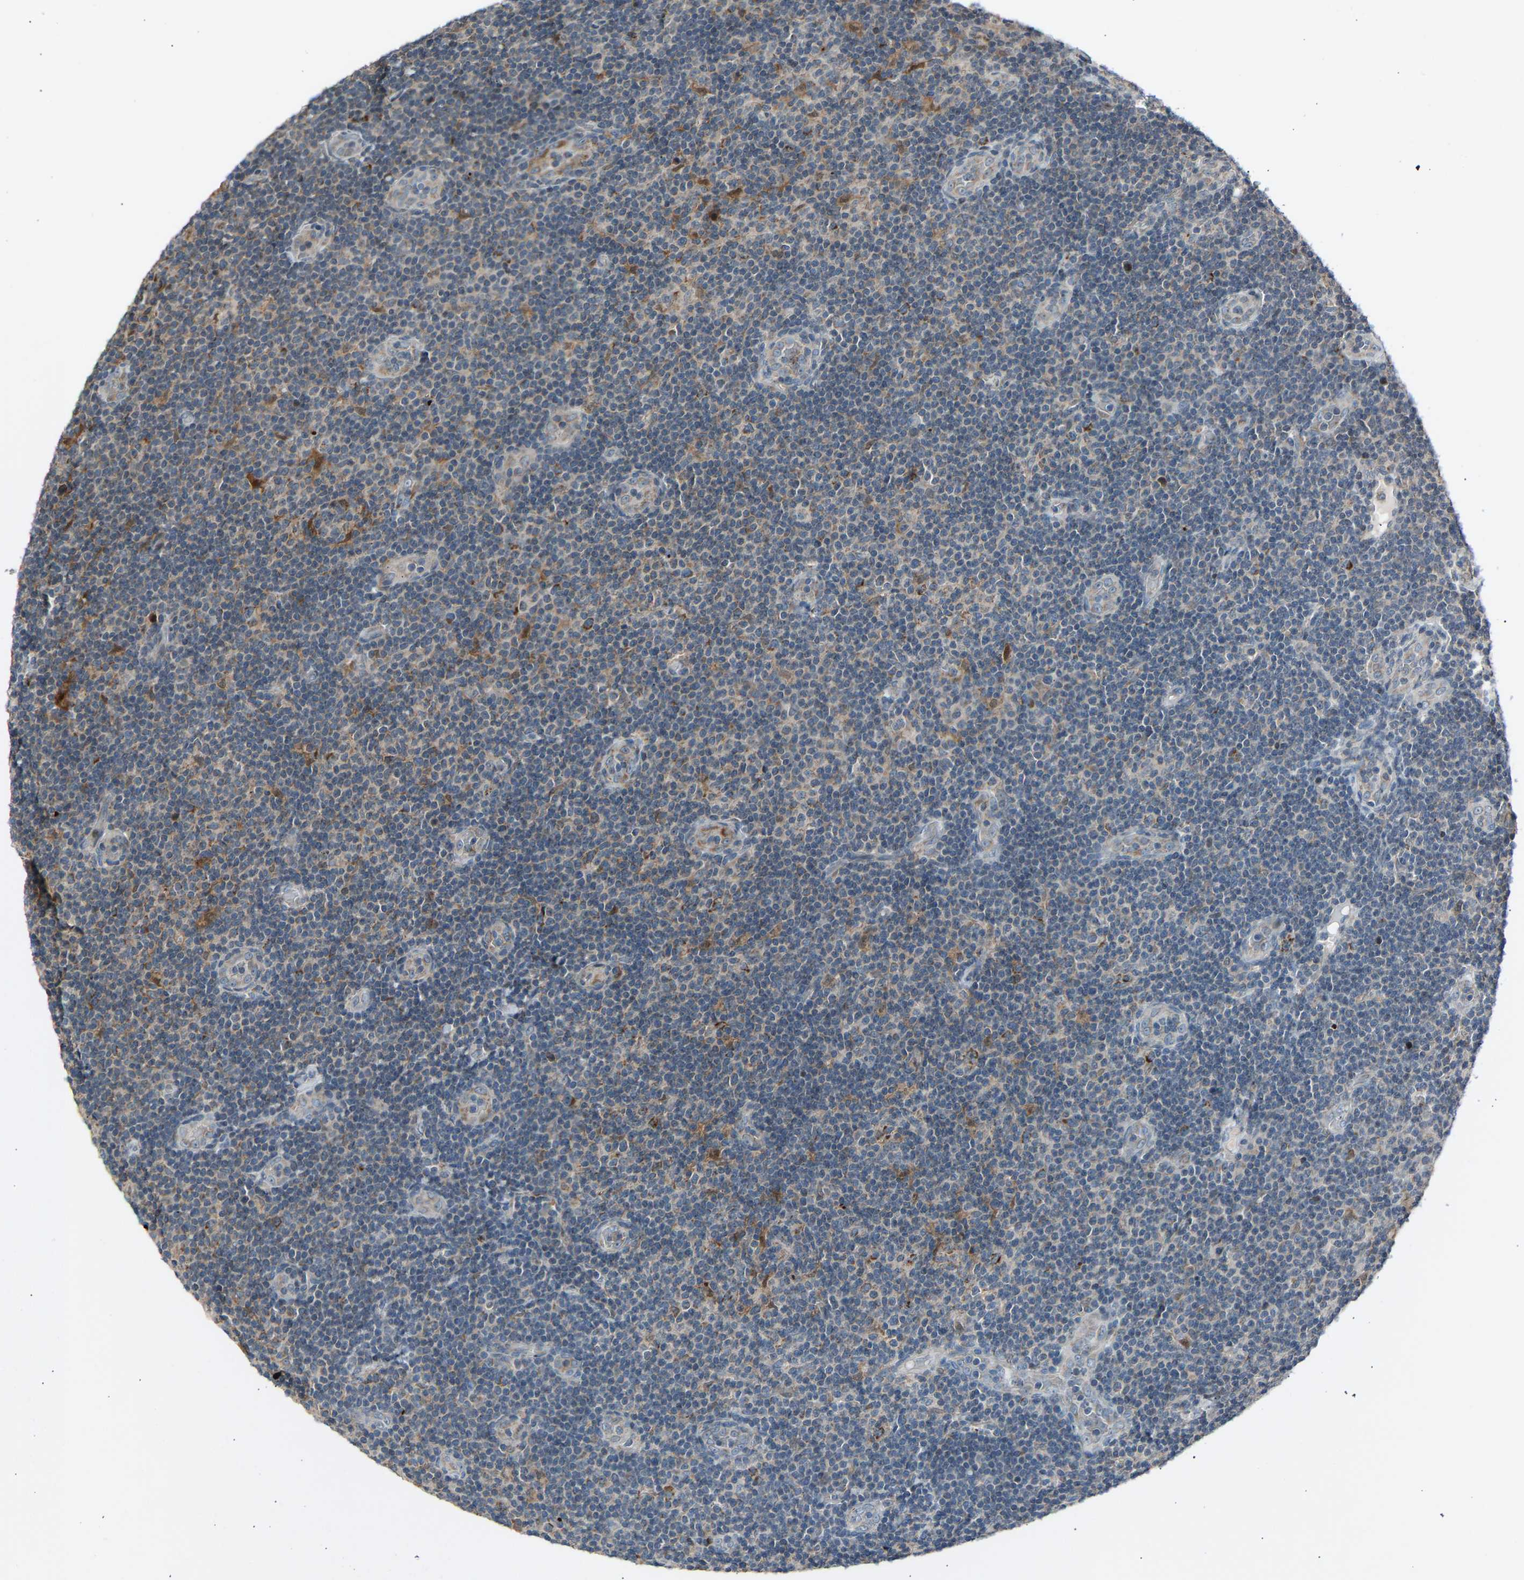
{"staining": {"intensity": "moderate", "quantity": "<25%", "location": "cytoplasmic/membranous"}, "tissue": "lymphoma", "cell_type": "Tumor cells", "image_type": "cancer", "snomed": [{"axis": "morphology", "description": "Malignant lymphoma, non-Hodgkin's type, Low grade"}, {"axis": "topography", "description": "Lymph node"}], "caption": "A micrograph of low-grade malignant lymphoma, non-Hodgkin's type stained for a protein reveals moderate cytoplasmic/membranous brown staining in tumor cells. Nuclei are stained in blue.", "gene": "SLIRP", "patient": {"sex": "male", "age": 83}}